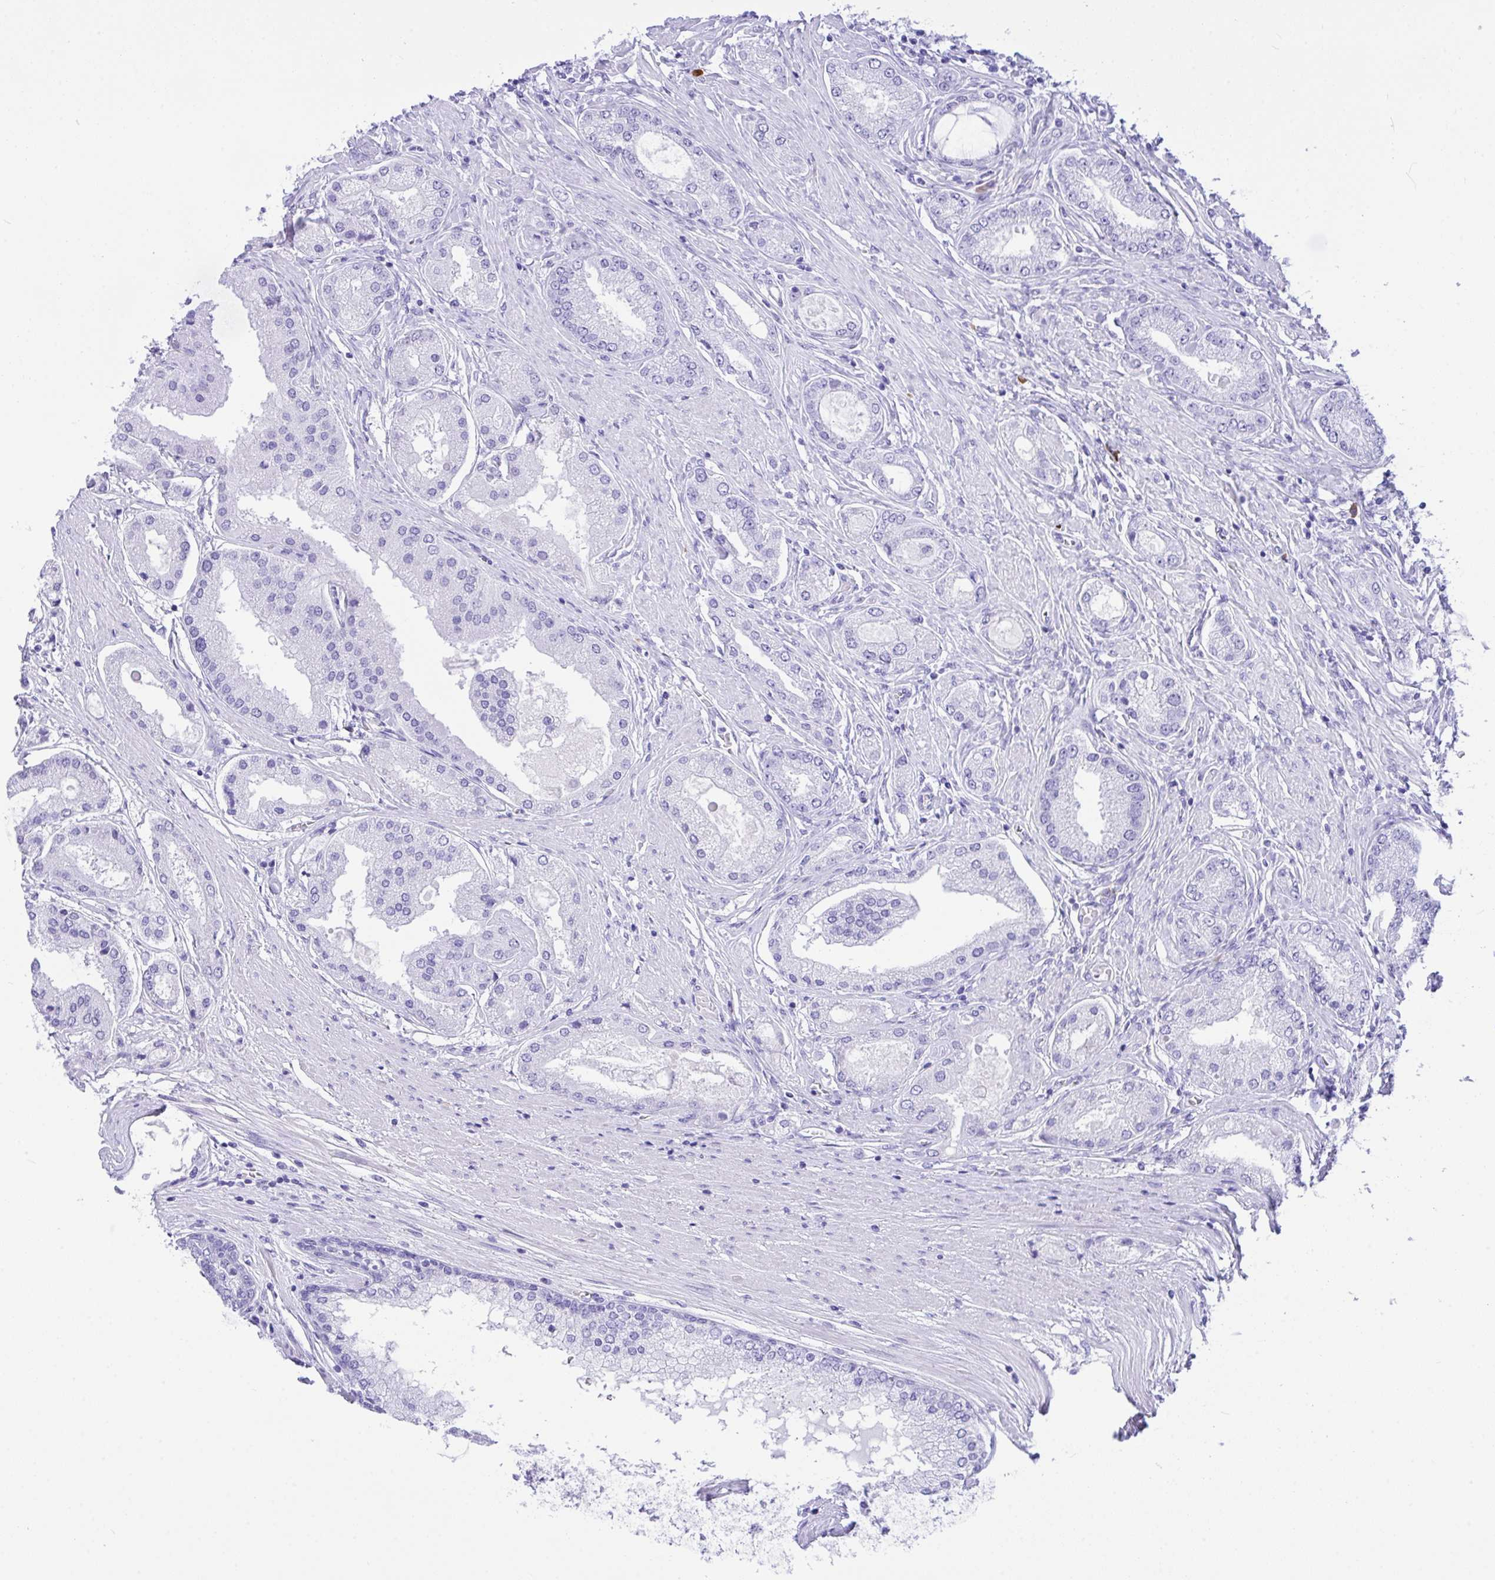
{"staining": {"intensity": "negative", "quantity": "none", "location": "none"}, "tissue": "prostate cancer", "cell_type": "Tumor cells", "image_type": "cancer", "snomed": [{"axis": "morphology", "description": "Adenocarcinoma, High grade"}, {"axis": "topography", "description": "Prostate"}], "caption": "Protein analysis of prostate high-grade adenocarcinoma exhibits no significant staining in tumor cells.", "gene": "BEST4", "patient": {"sex": "male", "age": 67}}